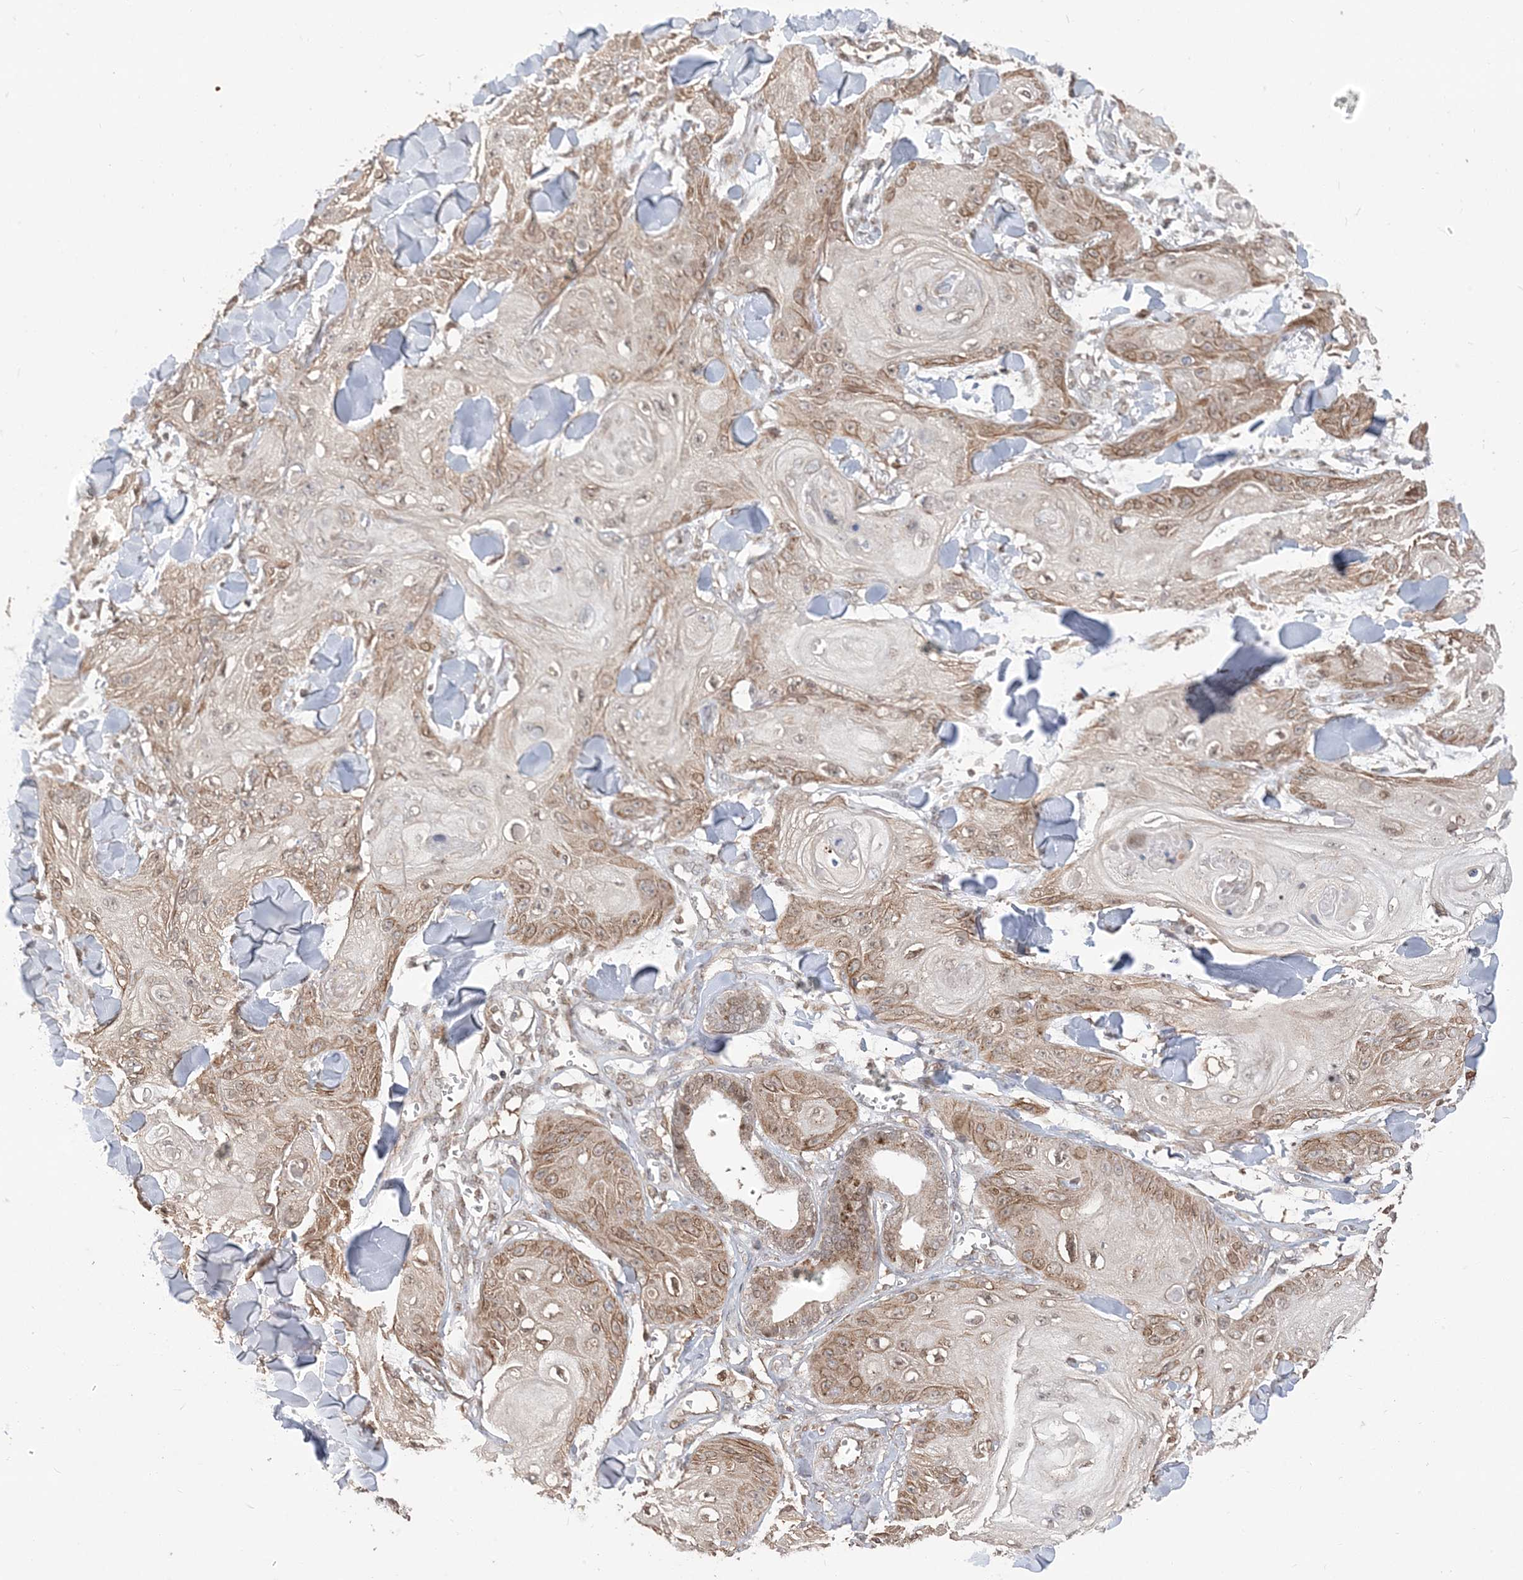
{"staining": {"intensity": "moderate", "quantity": ">75%", "location": "cytoplasmic/membranous"}, "tissue": "skin cancer", "cell_type": "Tumor cells", "image_type": "cancer", "snomed": [{"axis": "morphology", "description": "Squamous cell carcinoma, NOS"}, {"axis": "topography", "description": "Skin"}], "caption": "Immunohistochemical staining of human skin cancer exhibits moderate cytoplasmic/membranous protein expression in approximately >75% of tumor cells.", "gene": "RER1", "patient": {"sex": "male", "age": 74}}